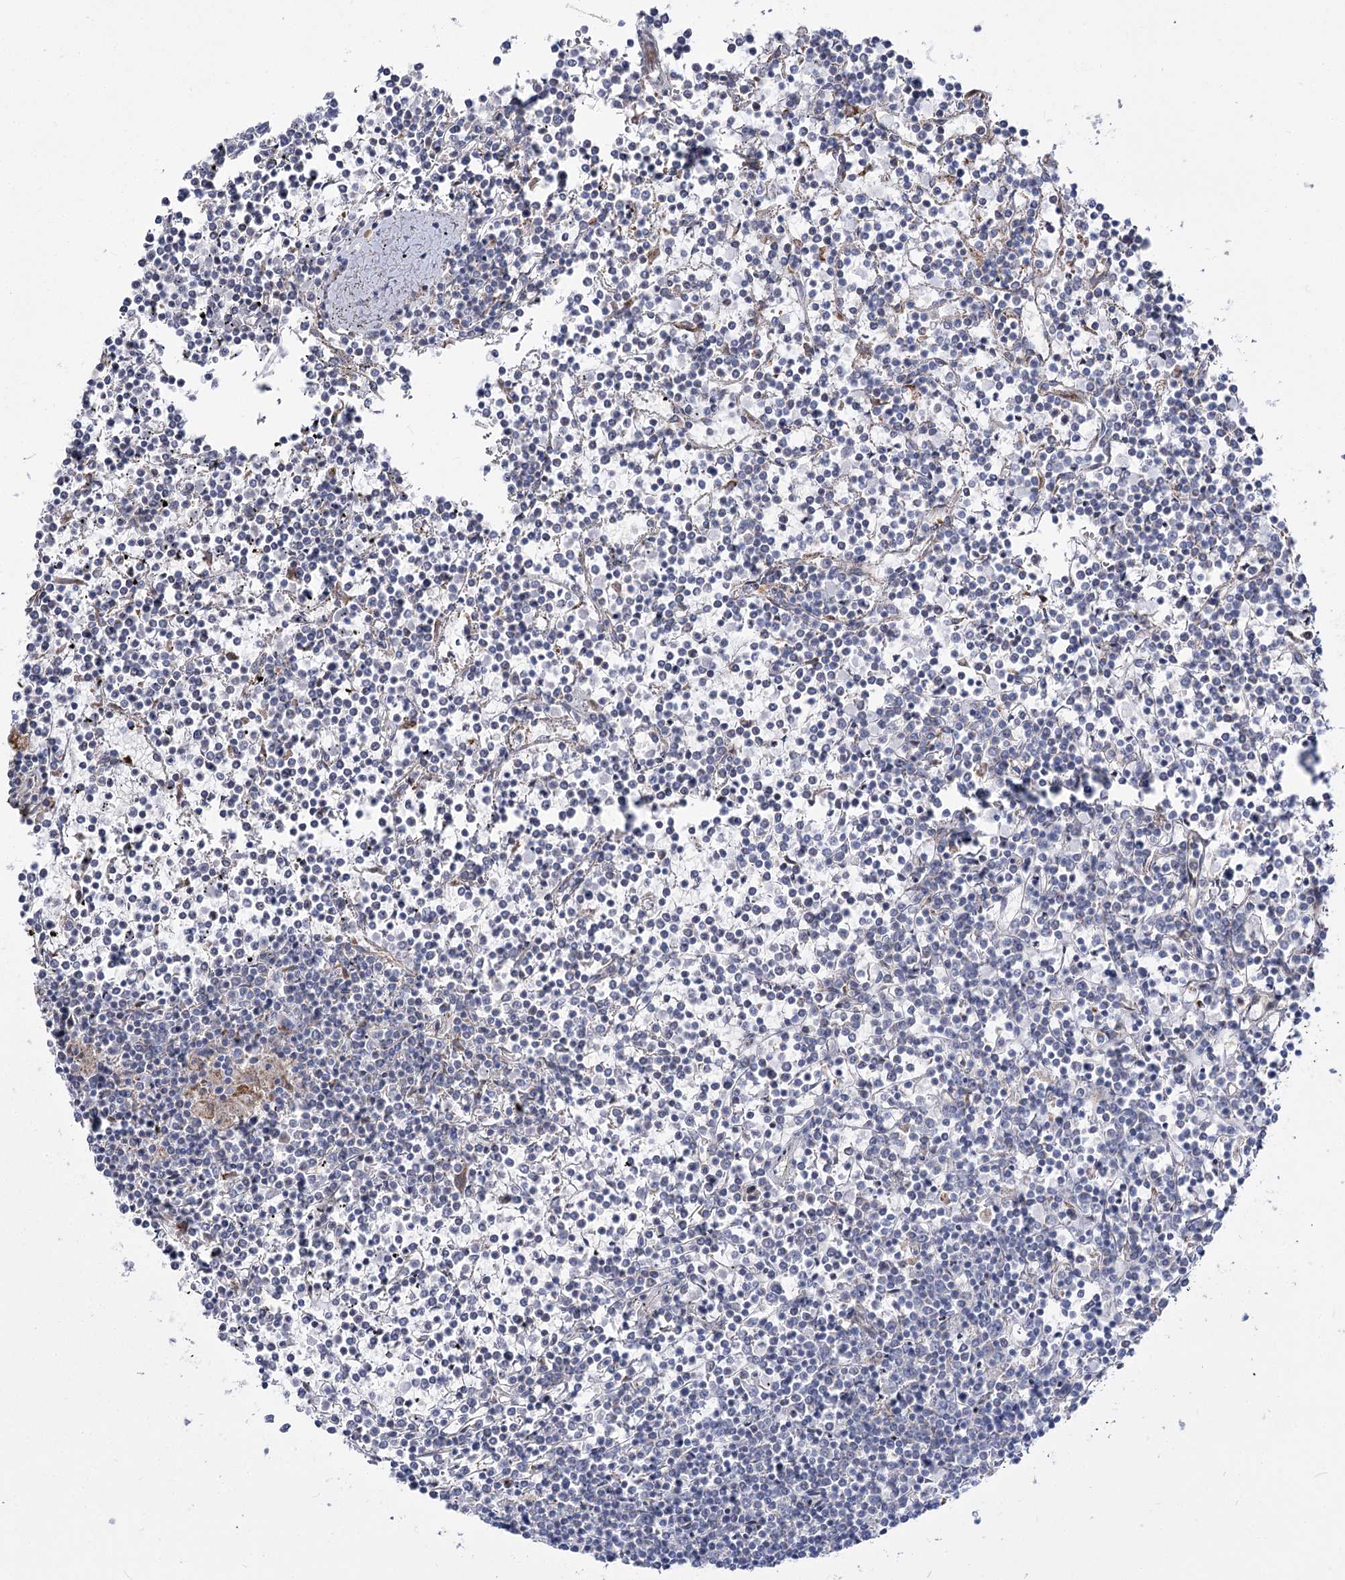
{"staining": {"intensity": "negative", "quantity": "none", "location": "none"}, "tissue": "lymphoma", "cell_type": "Tumor cells", "image_type": "cancer", "snomed": [{"axis": "morphology", "description": "Malignant lymphoma, non-Hodgkin's type, Low grade"}, {"axis": "topography", "description": "Spleen"}], "caption": "Immunohistochemical staining of low-grade malignant lymphoma, non-Hodgkin's type shows no significant staining in tumor cells.", "gene": "SUOX", "patient": {"sex": "female", "age": 19}}